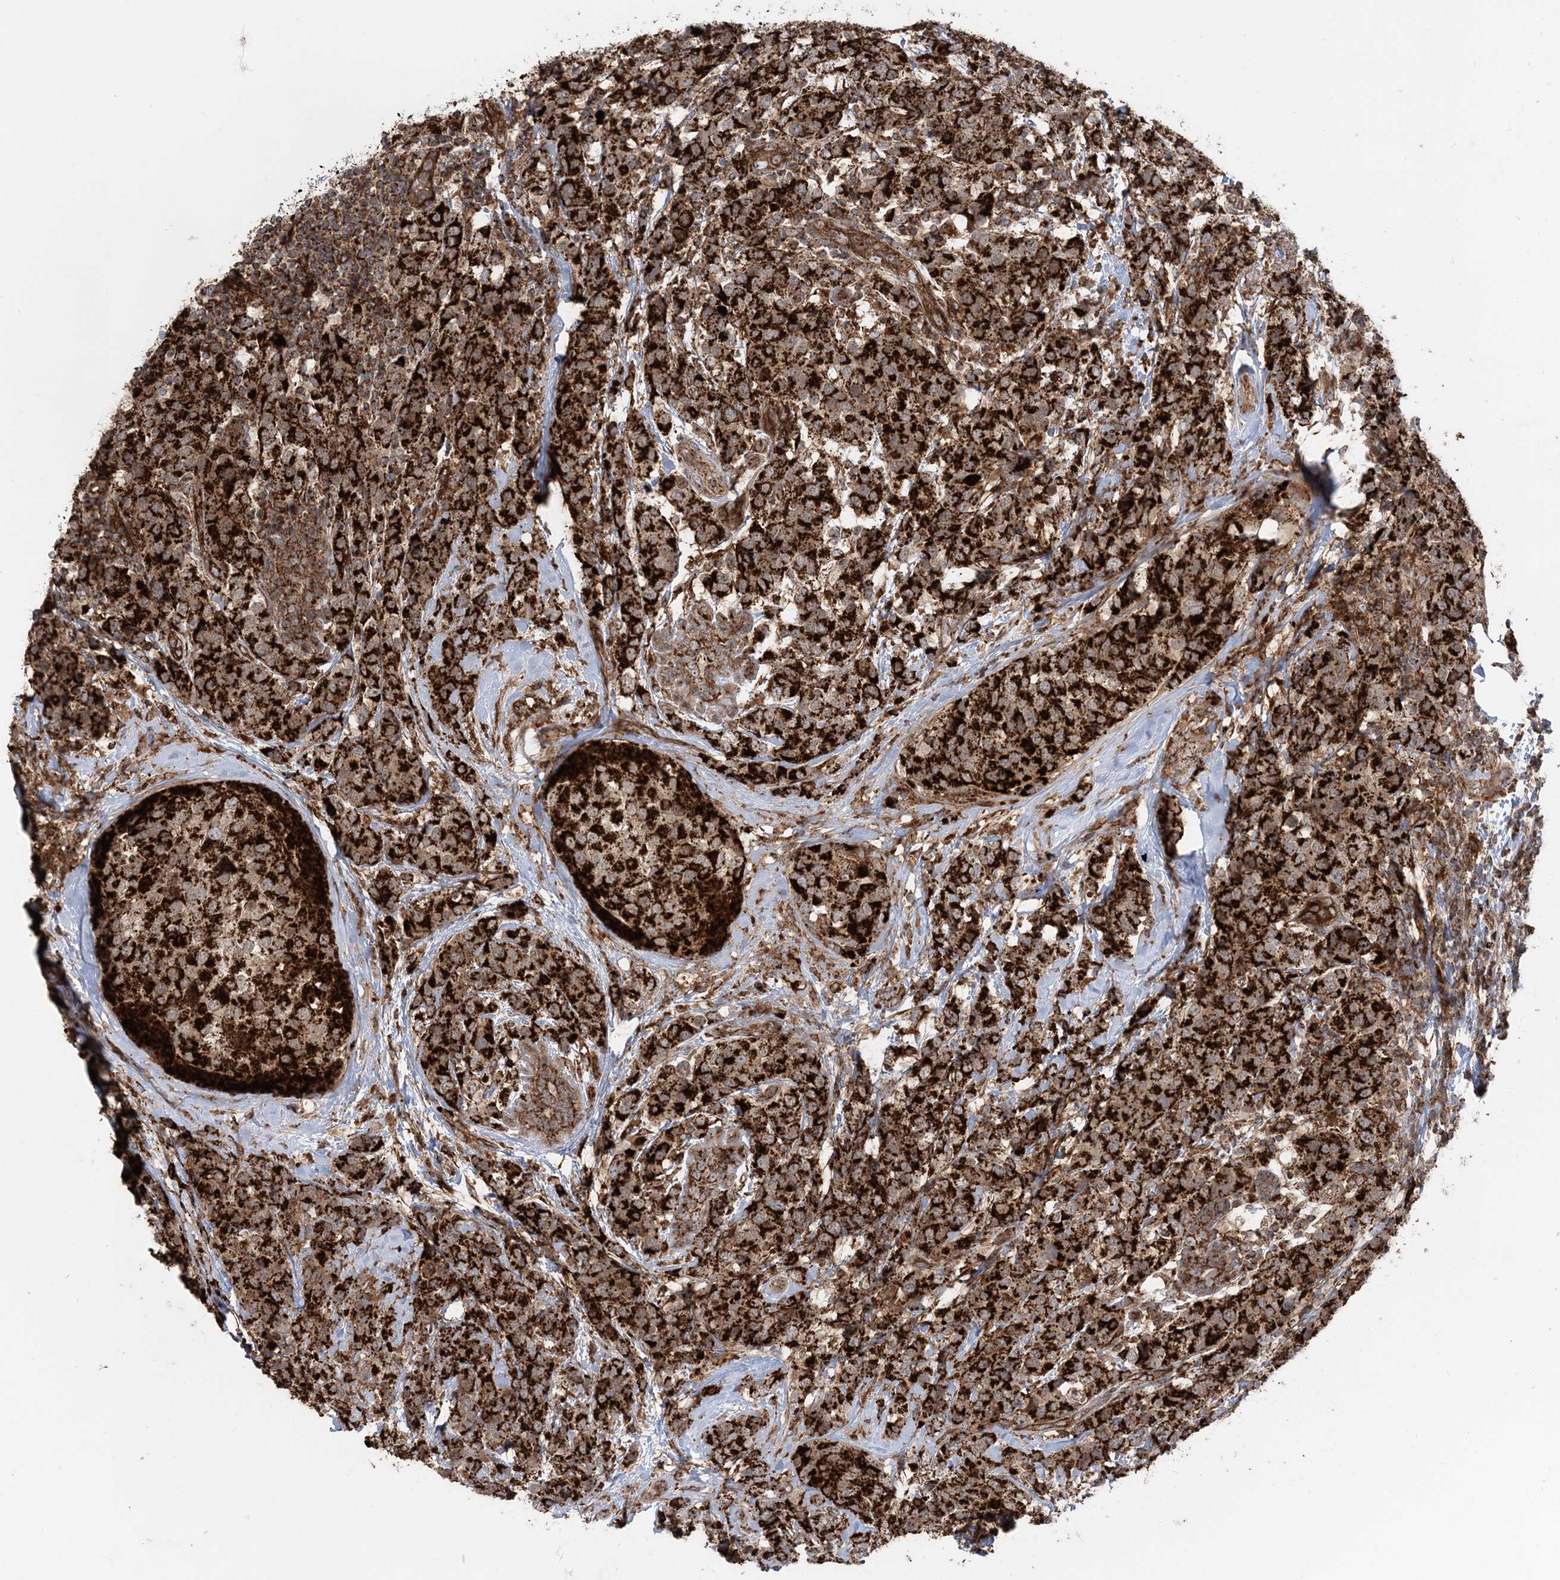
{"staining": {"intensity": "strong", "quantity": ">75%", "location": "cytoplasmic/membranous"}, "tissue": "breast cancer", "cell_type": "Tumor cells", "image_type": "cancer", "snomed": [{"axis": "morphology", "description": "Lobular carcinoma"}, {"axis": "topography", "description": "Breast"}], "caption": "This image exhibits immunohistochemistry staining of human breast lobular carcinoma, with high strong cytoplasmic/membranous positivity in about >75% of tumor cells.", "gene": "LRPPRC", "patient": {"sex": "female", "age": 59}}